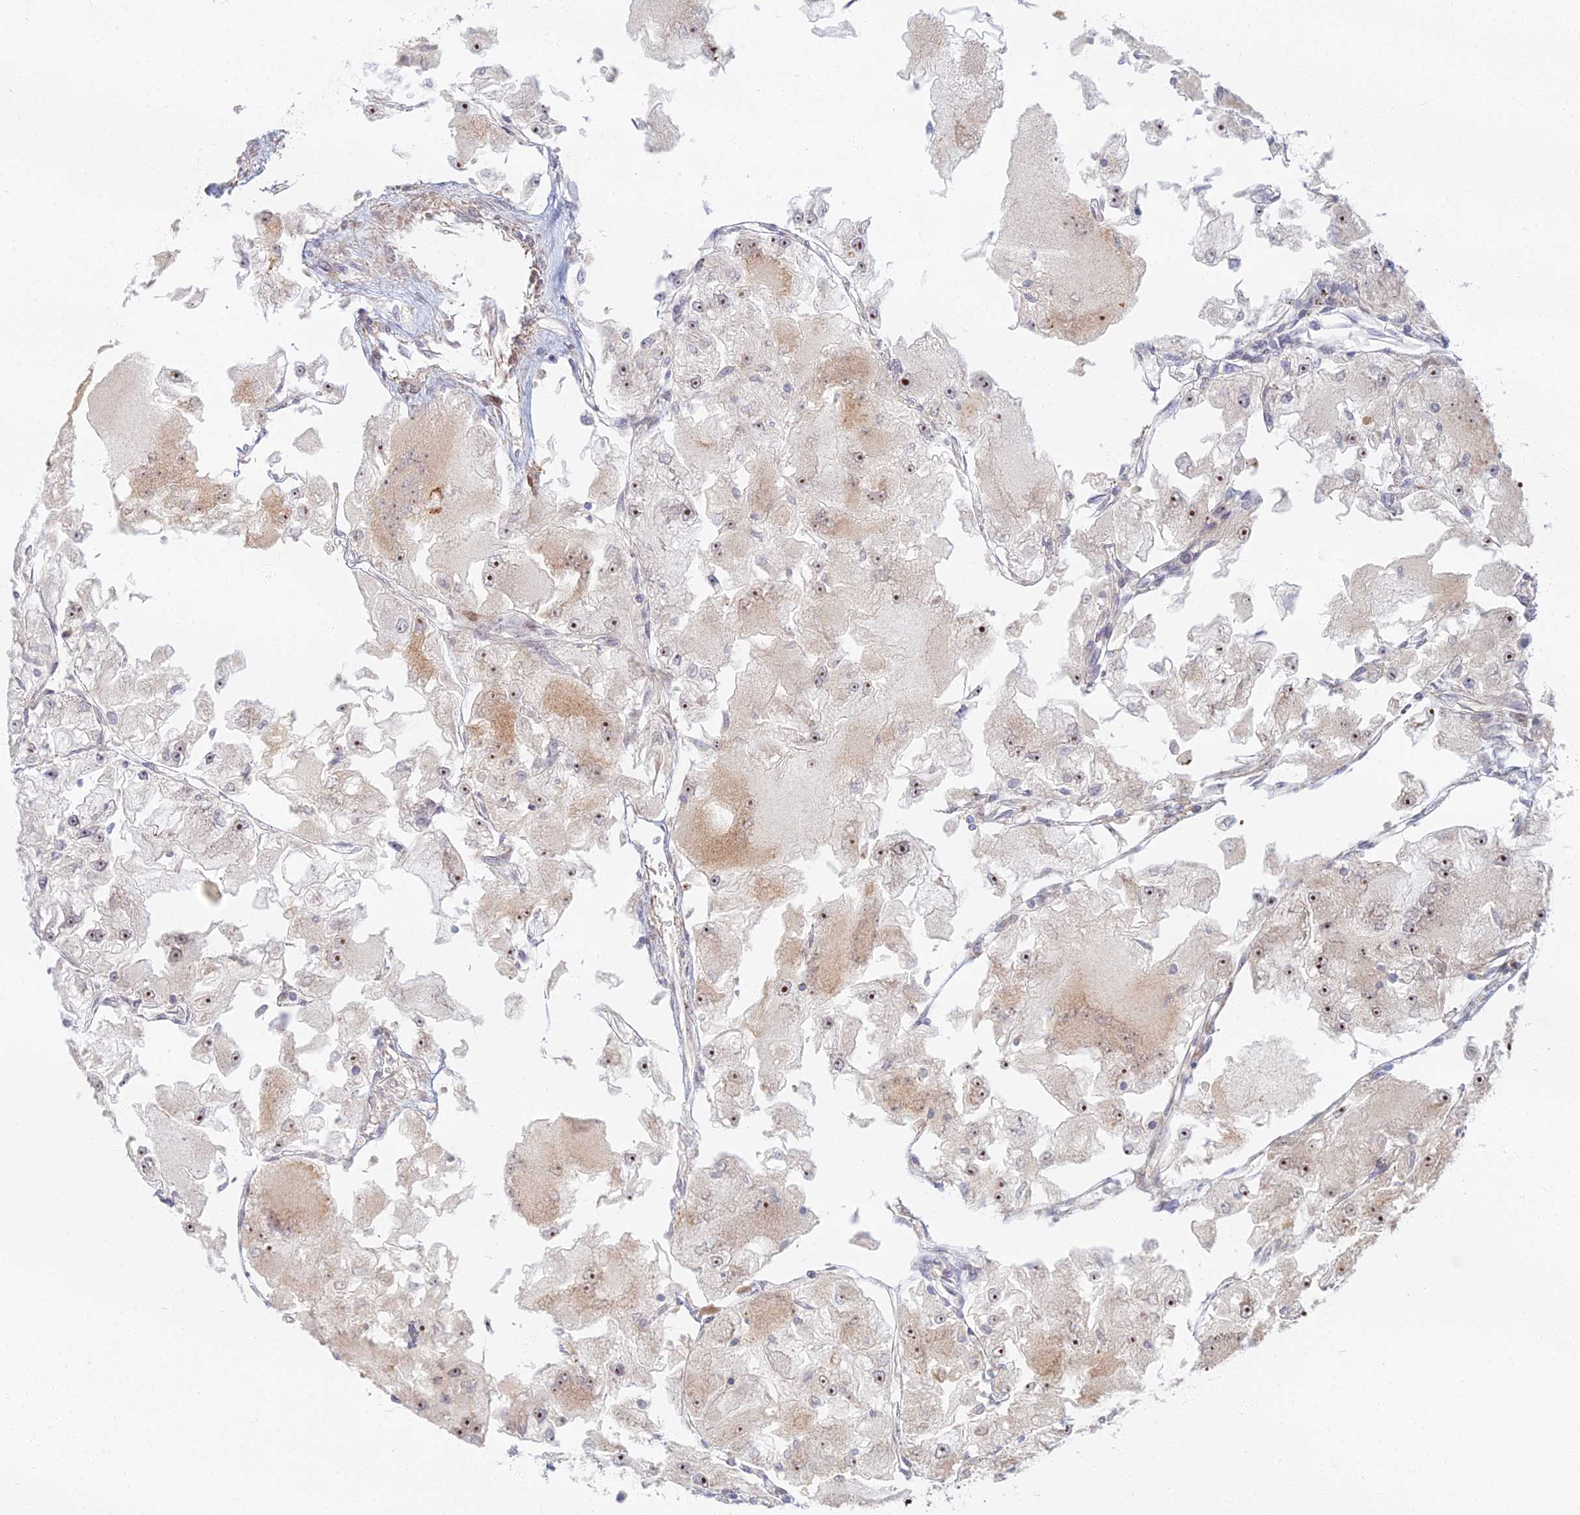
{"staining": {"intensity": "moderate", "quantity": ">75%", "location": "nuclear"}, "tissue": "renal cancer", "cell_type": "Tumor cells", "image_type": "cancer", "snomed": [{"axis": "morphology", "description": "Adenocarcinoma, NOS"}, {"axis": "topography", "description": "Kidney"}], "caption": "Renal adenocarcinoma stained for a protein (brown) reveals moderate nuclear positive staining in about >75% of tumor cells.", "gene": "C15orf40", "patient": {"sex": "female", "age": 72}}